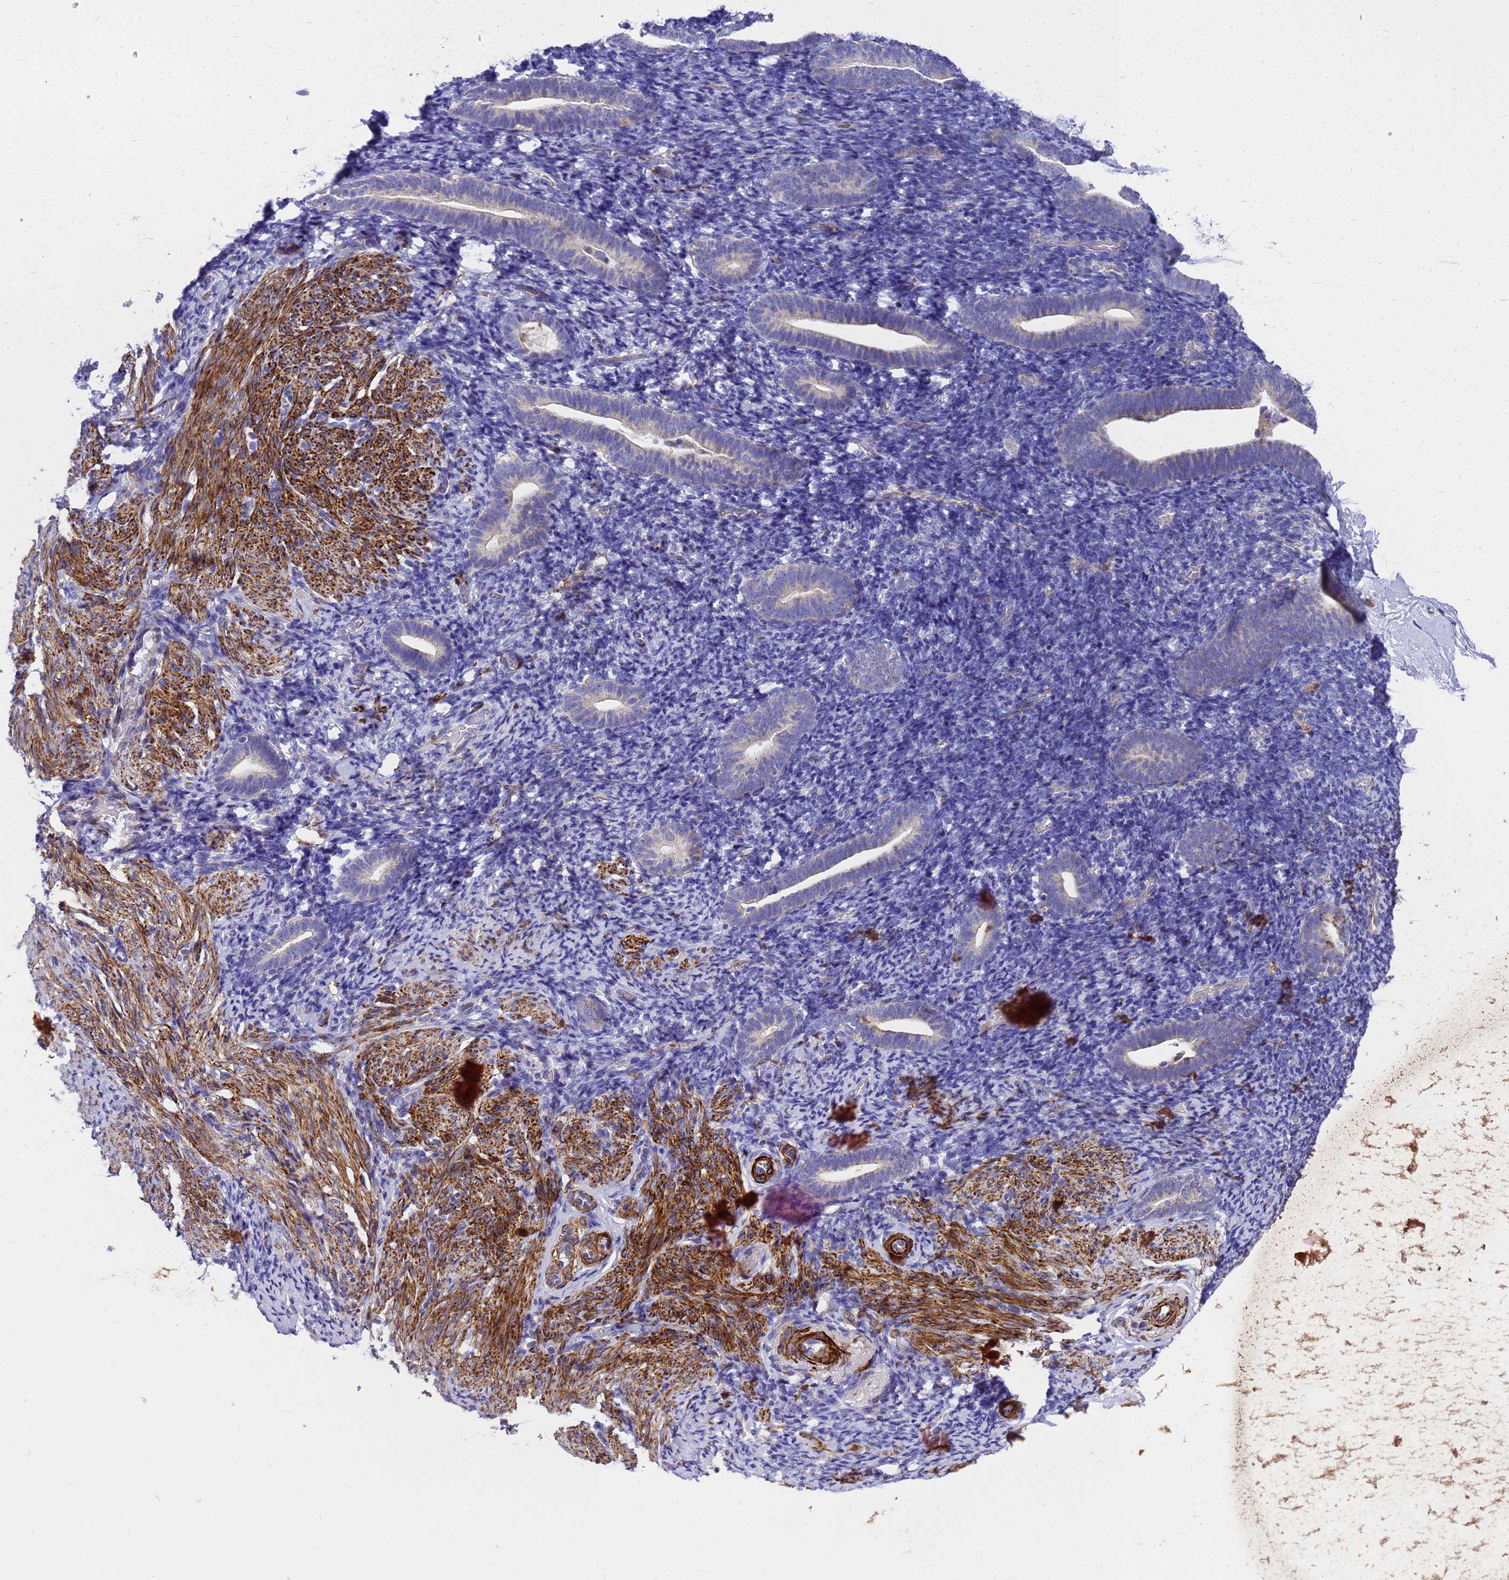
{"staining": {"intensity": "negative", "quantity": "none", "location": "none"}, "tissue": "endometrium", "cell_type": "Cells in endometrial stroma", "image_type": "normal", "snomed": [{"axis": "morphology", "description": "Normal tissue, NOS"}, {"axis": "topography", "description": "Endometrium"}], "caption": "Cells in endometrial stroma show no significant protein staining in unremarkable endometrium. (Stains: DAB (3,3'-diaminobenzidine) immunohistochemistry (IHC) with hematoxylin counter stain, Microscopy: brightfield microscopy at high magnification).", "gene": "POP7", "patient": {"sex": "female", "age": 51}}